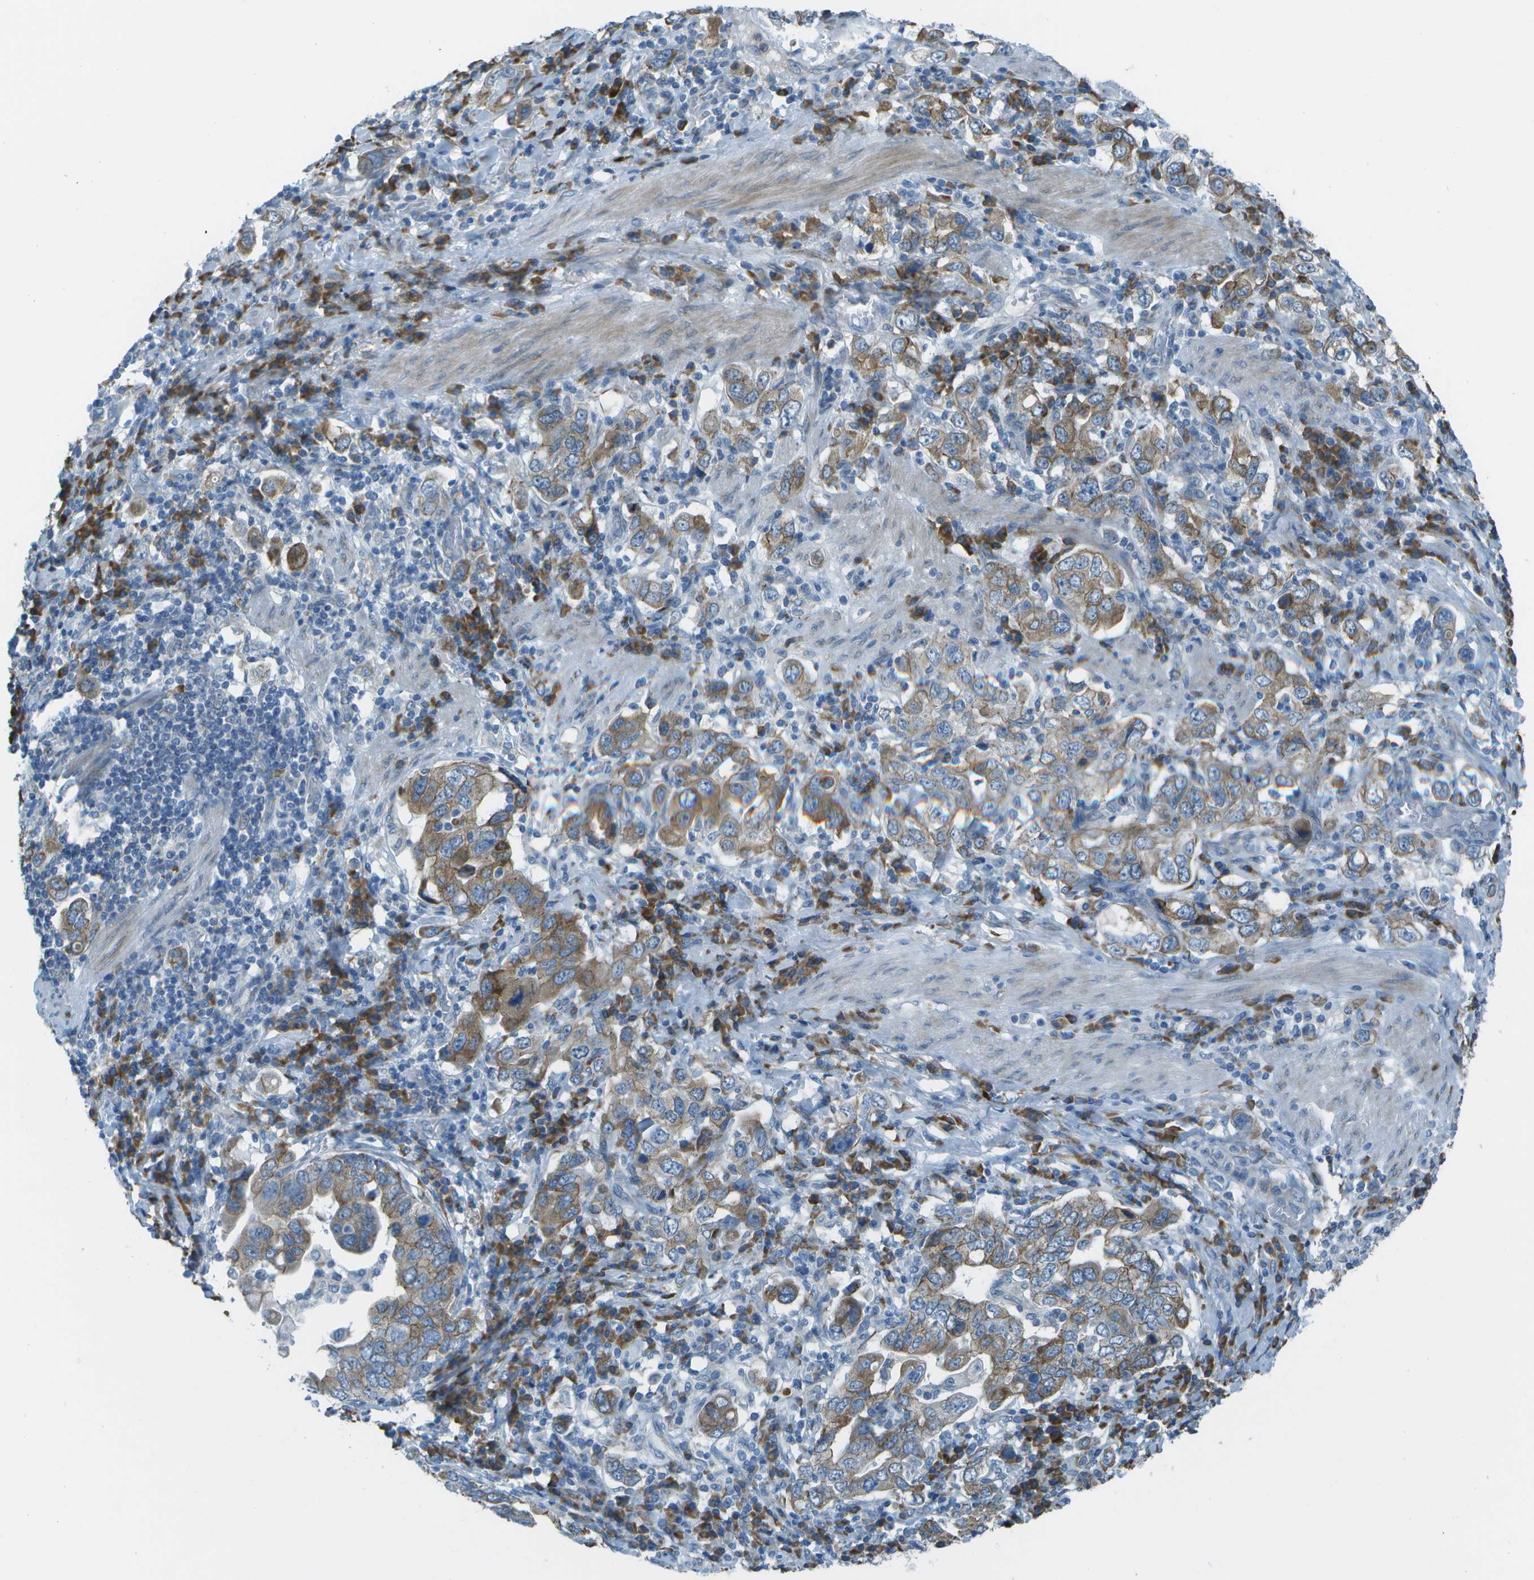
{"staining": {"intensity": "moderate", "quantity": "25%-75%", "location": "cytoplasmic/membranous"}, "tissue": "stomach cancer", "cell_type": "Tumor cells", "image_type": "cancer", "snomed": [{"axis": "morphology", "description": "Adenocarcinoma, NOS"}, {"axis": "topography", "description": "Stomach, upper"}], "caption": "An IHC micrograph of neoplastic tissue is shown. Protein staining in brown highlights moderate cytoplasmic/membranous positivity in stomach cancer (adenocarcinoma) within tumor cells. The staining was performed using DAB (3,3'-diaminobenzidine), with brown indicating positive protein expression. Nuclei are stained blue with hematoxylin.", "gene": "KCTD3", "patient": {"sex": "male", "age": 62}}